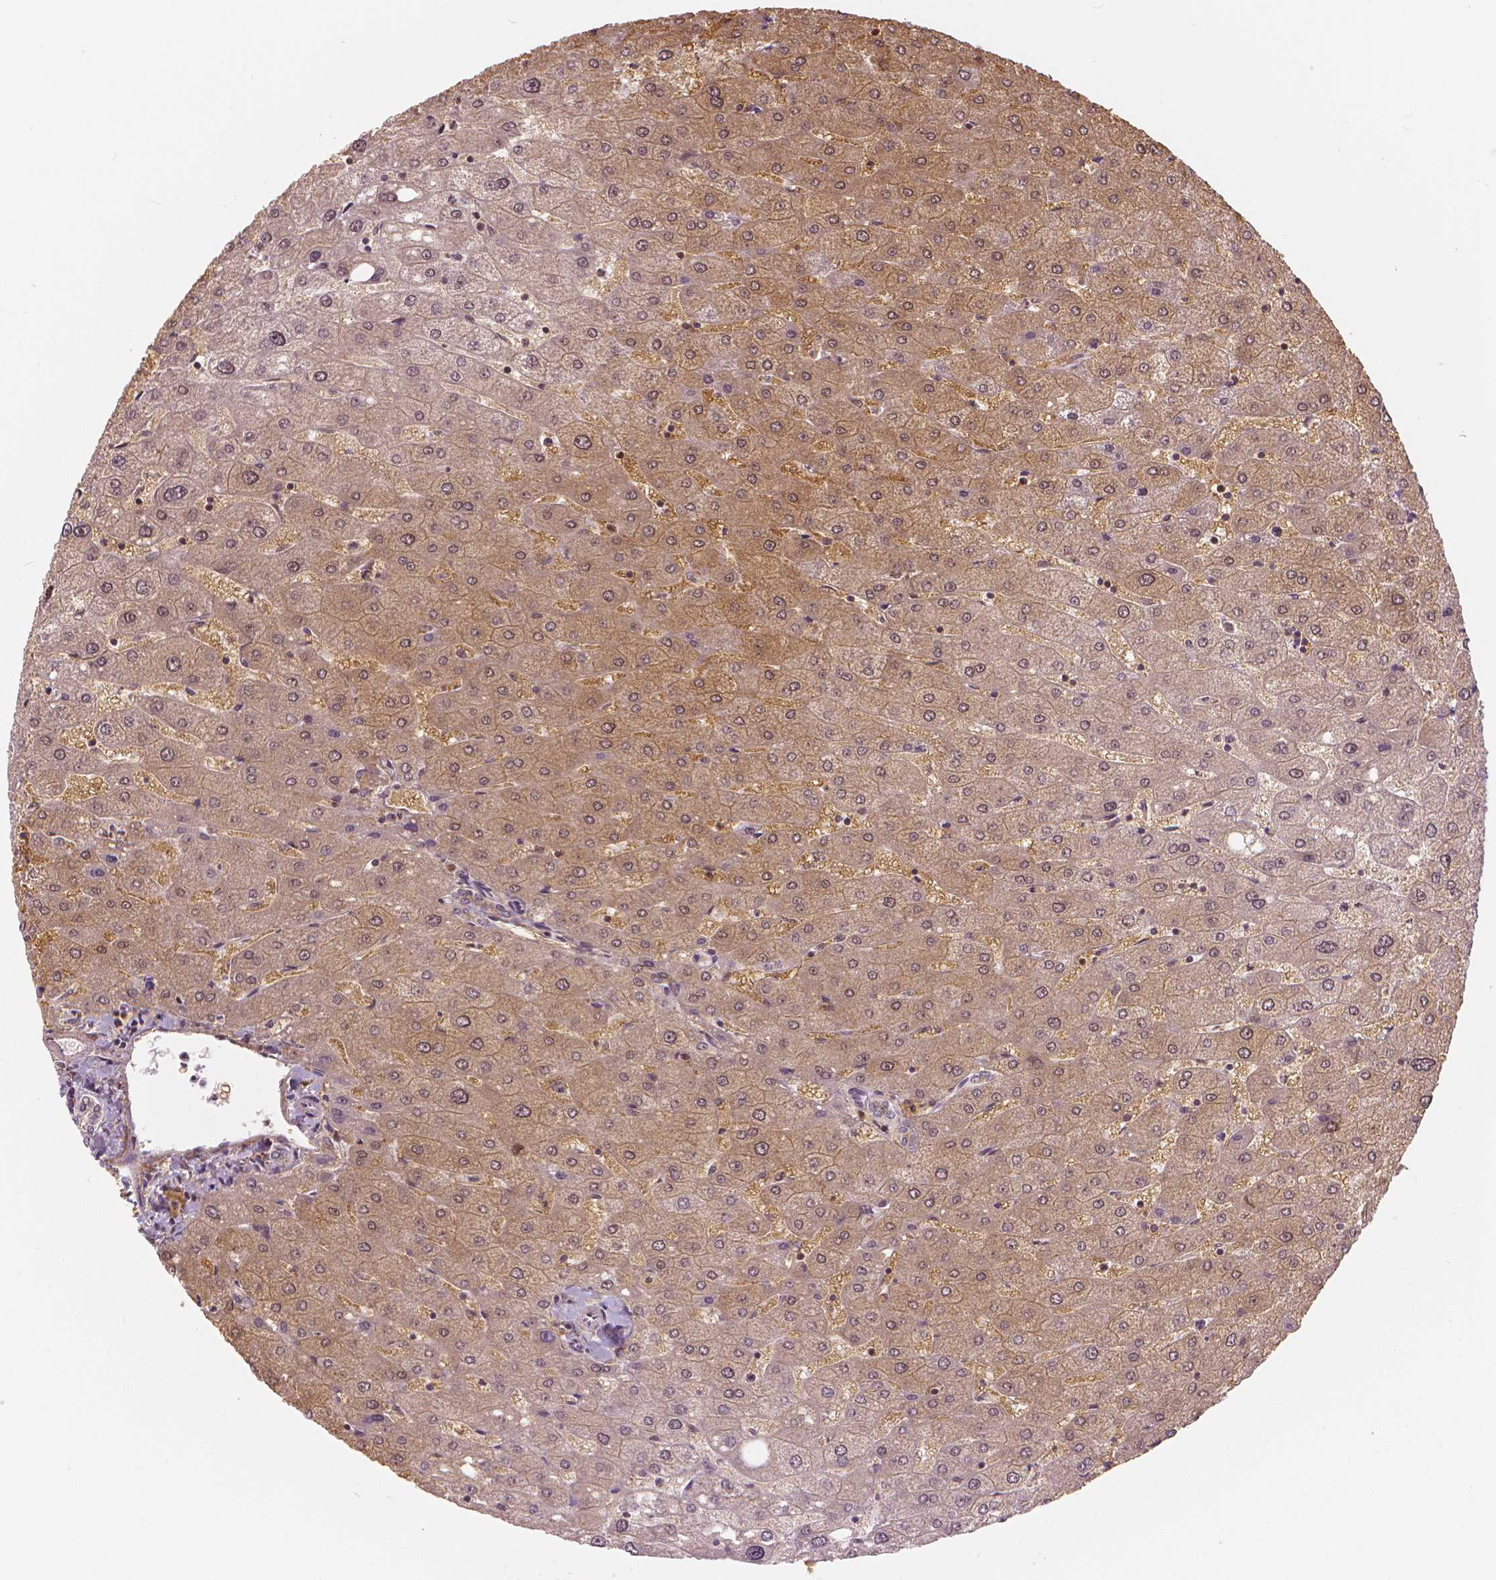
{"staining": {"intensity": "negative", "quantity": "none", "location": "none"}, "tissue": "liver", "cell_type": "Cholangiocytes", "image_type": "normal", "snomed": [{"axis": "morphology", "description": "Normal tissue, NOS"}, {"axis": "topography", "description": "Liver"}], "caption": "IHC micrograph of benign liver stained for a protein (brown), which demonstrates no staining in cholangiocytes.", "gene": "NSD2", "patient": {"sex": "male", "age": 67}}